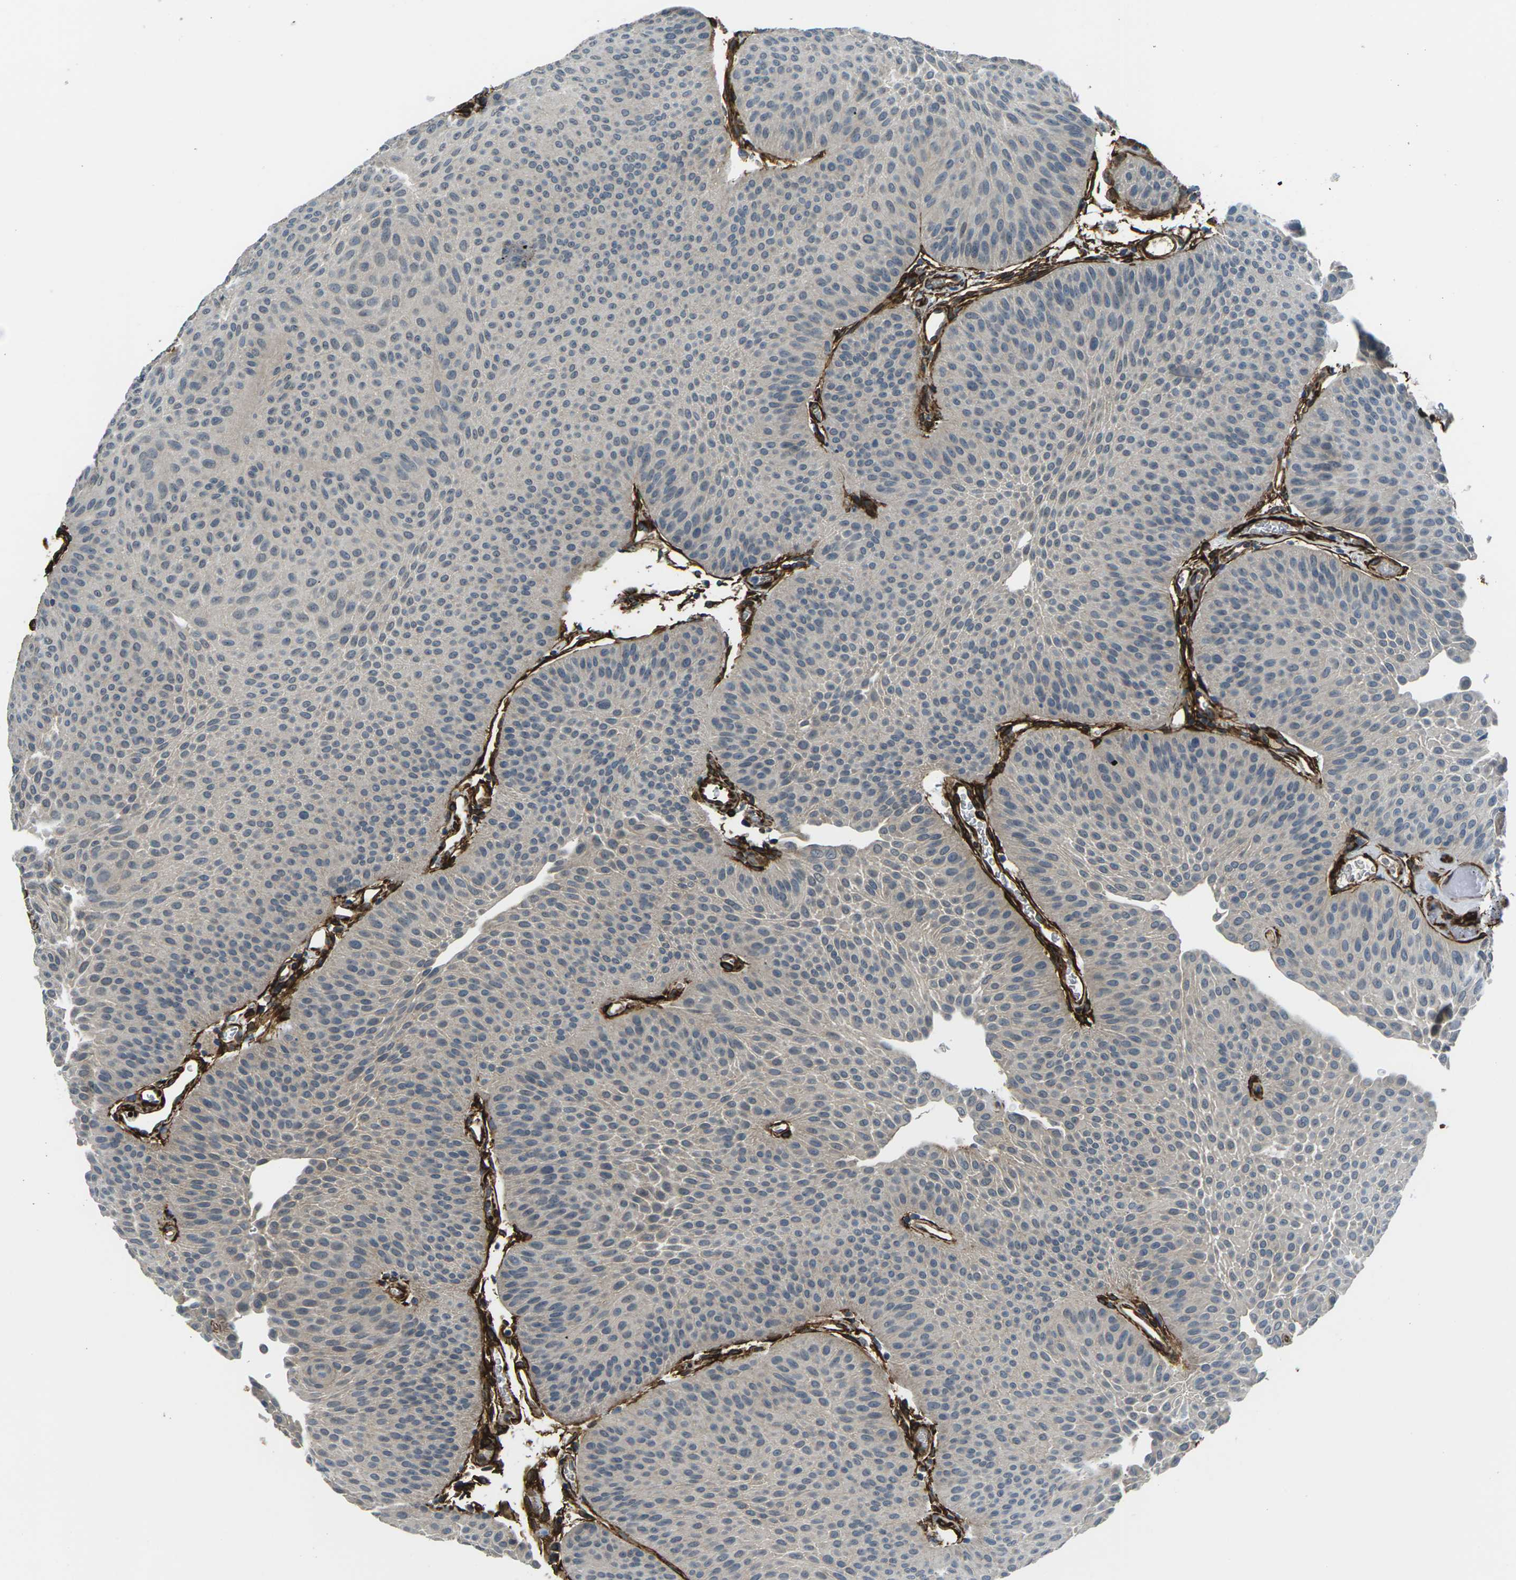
{"staining": {"intensity": "negative", "quantity": "none", "location": "none"}, "tissue": "urothelial cancer", "cell_type": "Tumor cells", "image_type": "cancer", "snomed": [{"axis": "morphology", "description": "Urothelial carcinoma, Low grade"}, {"axis": "topography", "description": "Urinary bladder"}], "caption": "This is an immunohistochemistry (IHC) histopathology image of urothelial cancer. There is no staining in tumor cells.", "gene": "GRAMD1C", "patient": {"sex": "female", "age": 60}}